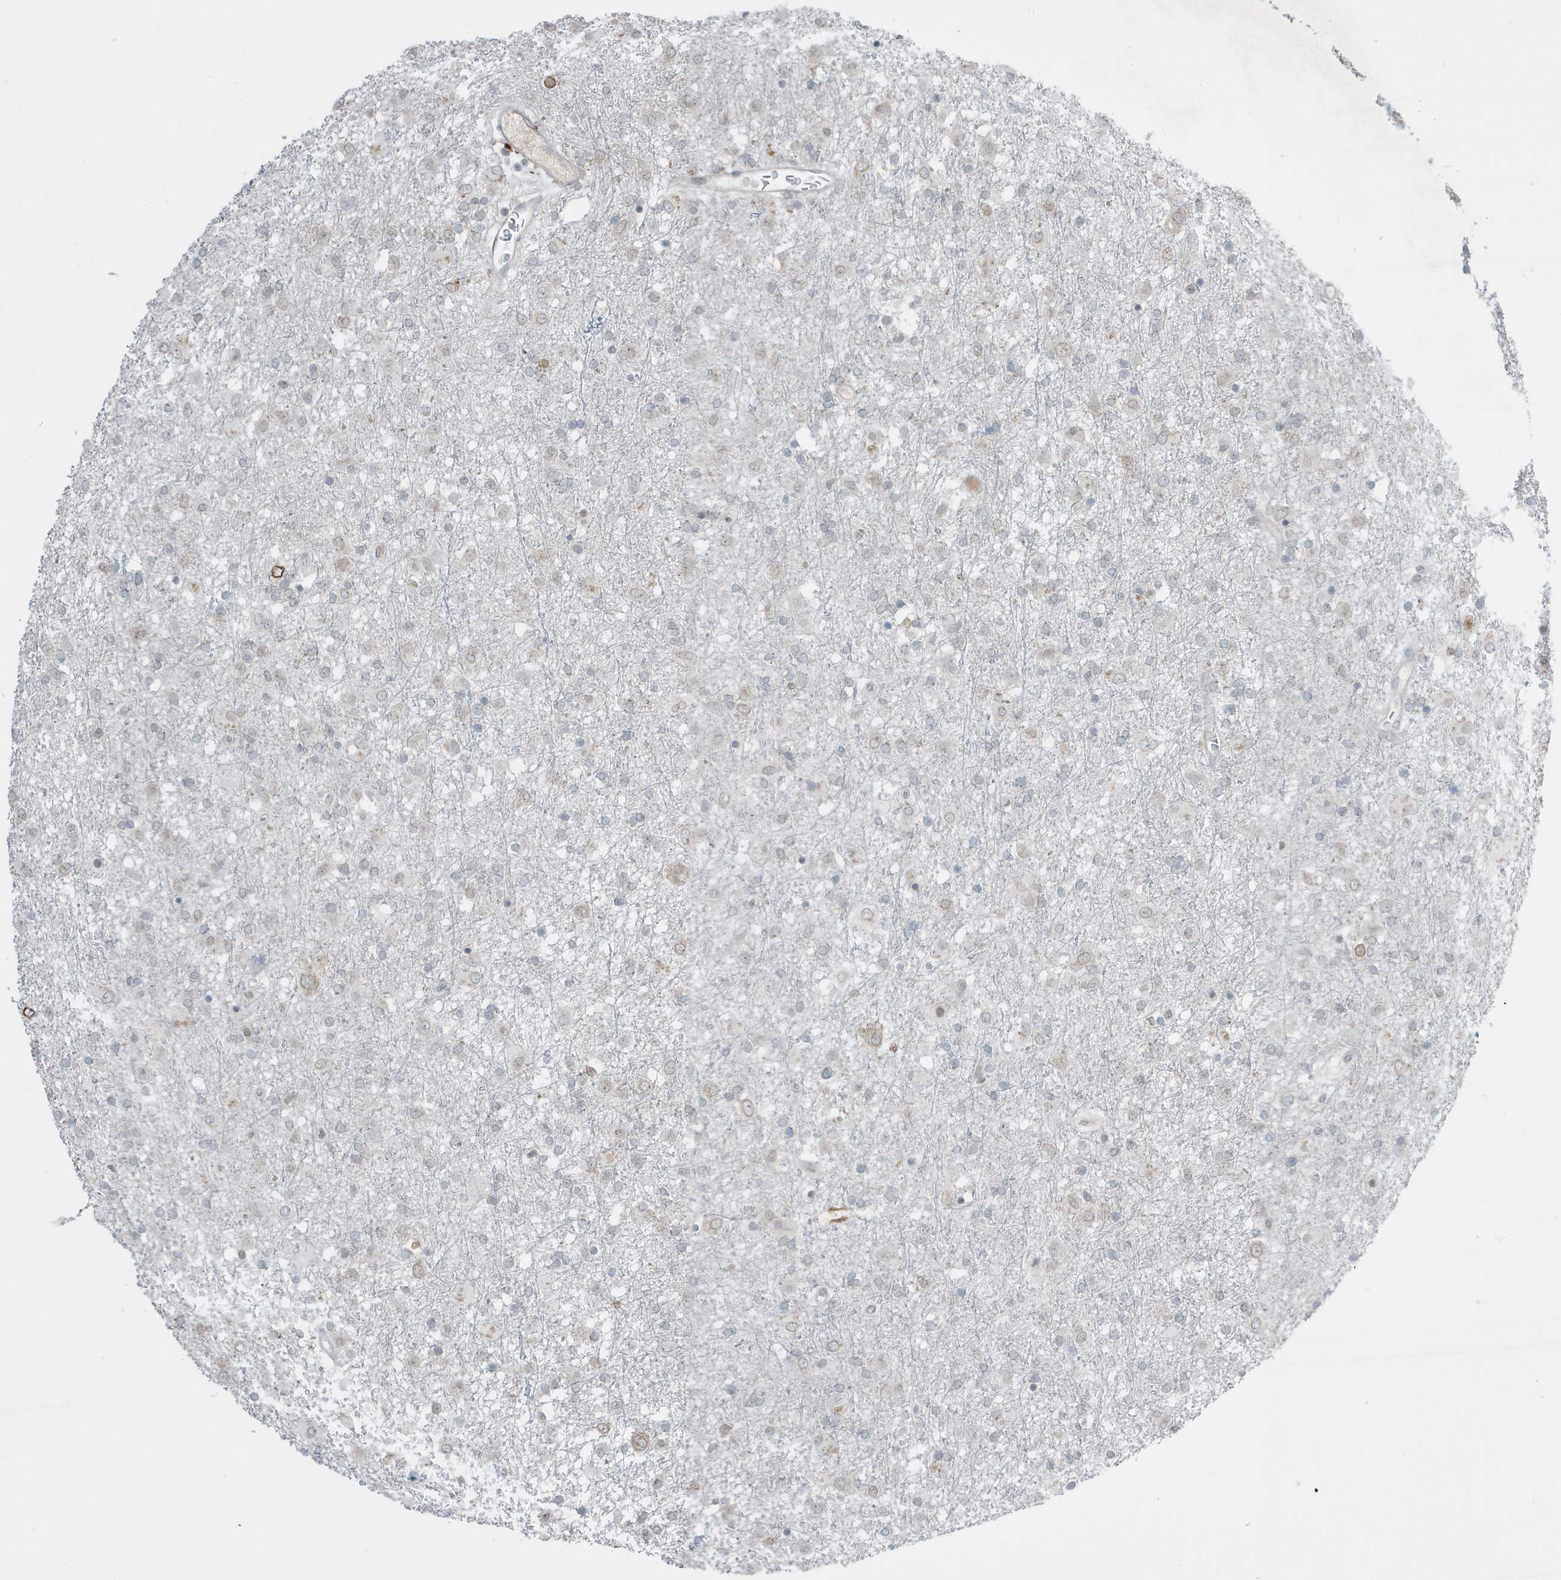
{"staining": {"intensity": "negative", "quantity": "none", "location": "none"}, "tissue": "glioma", "cell_type": "Tumor cells", "image_type": "cancer", "snomed": [{"axis": "morphology", "description": "Glioma, malignant, Low grade"}, {"axis": "topography", "description": "Brain"}], "caption": "High magnification brightfield microscopy of low-grade glioma (malignant) stained with DAB (3,3'-diaminobenzidine) (brown) and counterstained with hematoxylin (blue): tumor cells show no significant expression.", "gene": "FNDC1", "patient": {"sex": "male", "age": 65}}